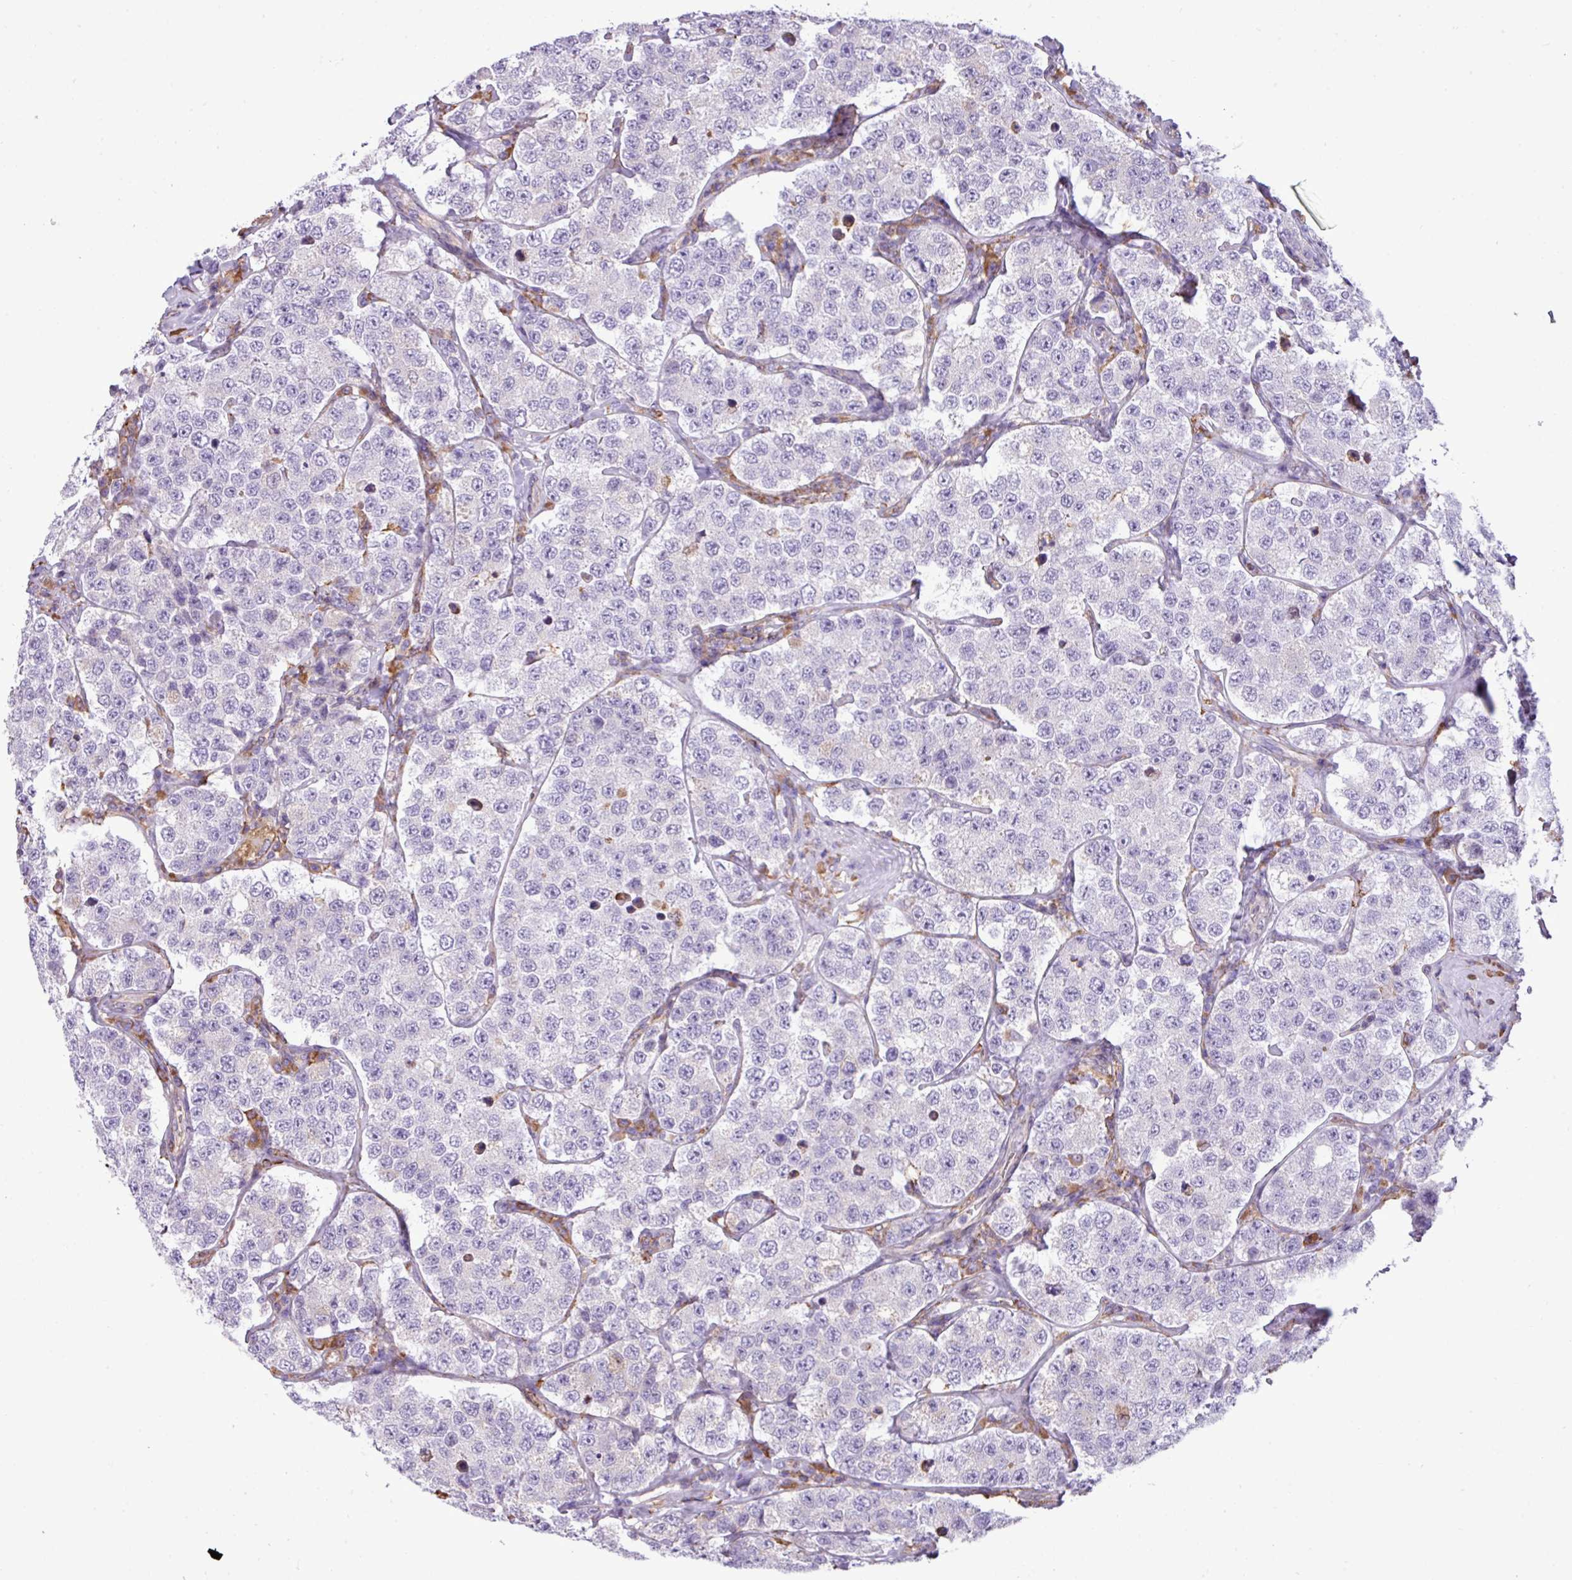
{"staining": {"intensity": "negative", "quantity": "none", "location": "none"}, "tissue": "testis cancer", "cell_type": "Tumor cells", "image_type": "cancer", "snomed": [{"axis": "morphology", "description": "Seminoma, NOS"}, {"axis": "topography", "description": "Testis"}], "caption": "Micrograph shows no significant protein positivity in tumor cells of testis seminoma. (Immunohistochemistry, brightfield microscopy, high magnification).", "gene": "ZSCAN5A", "patient": {"sex": "male", "age": 34}}